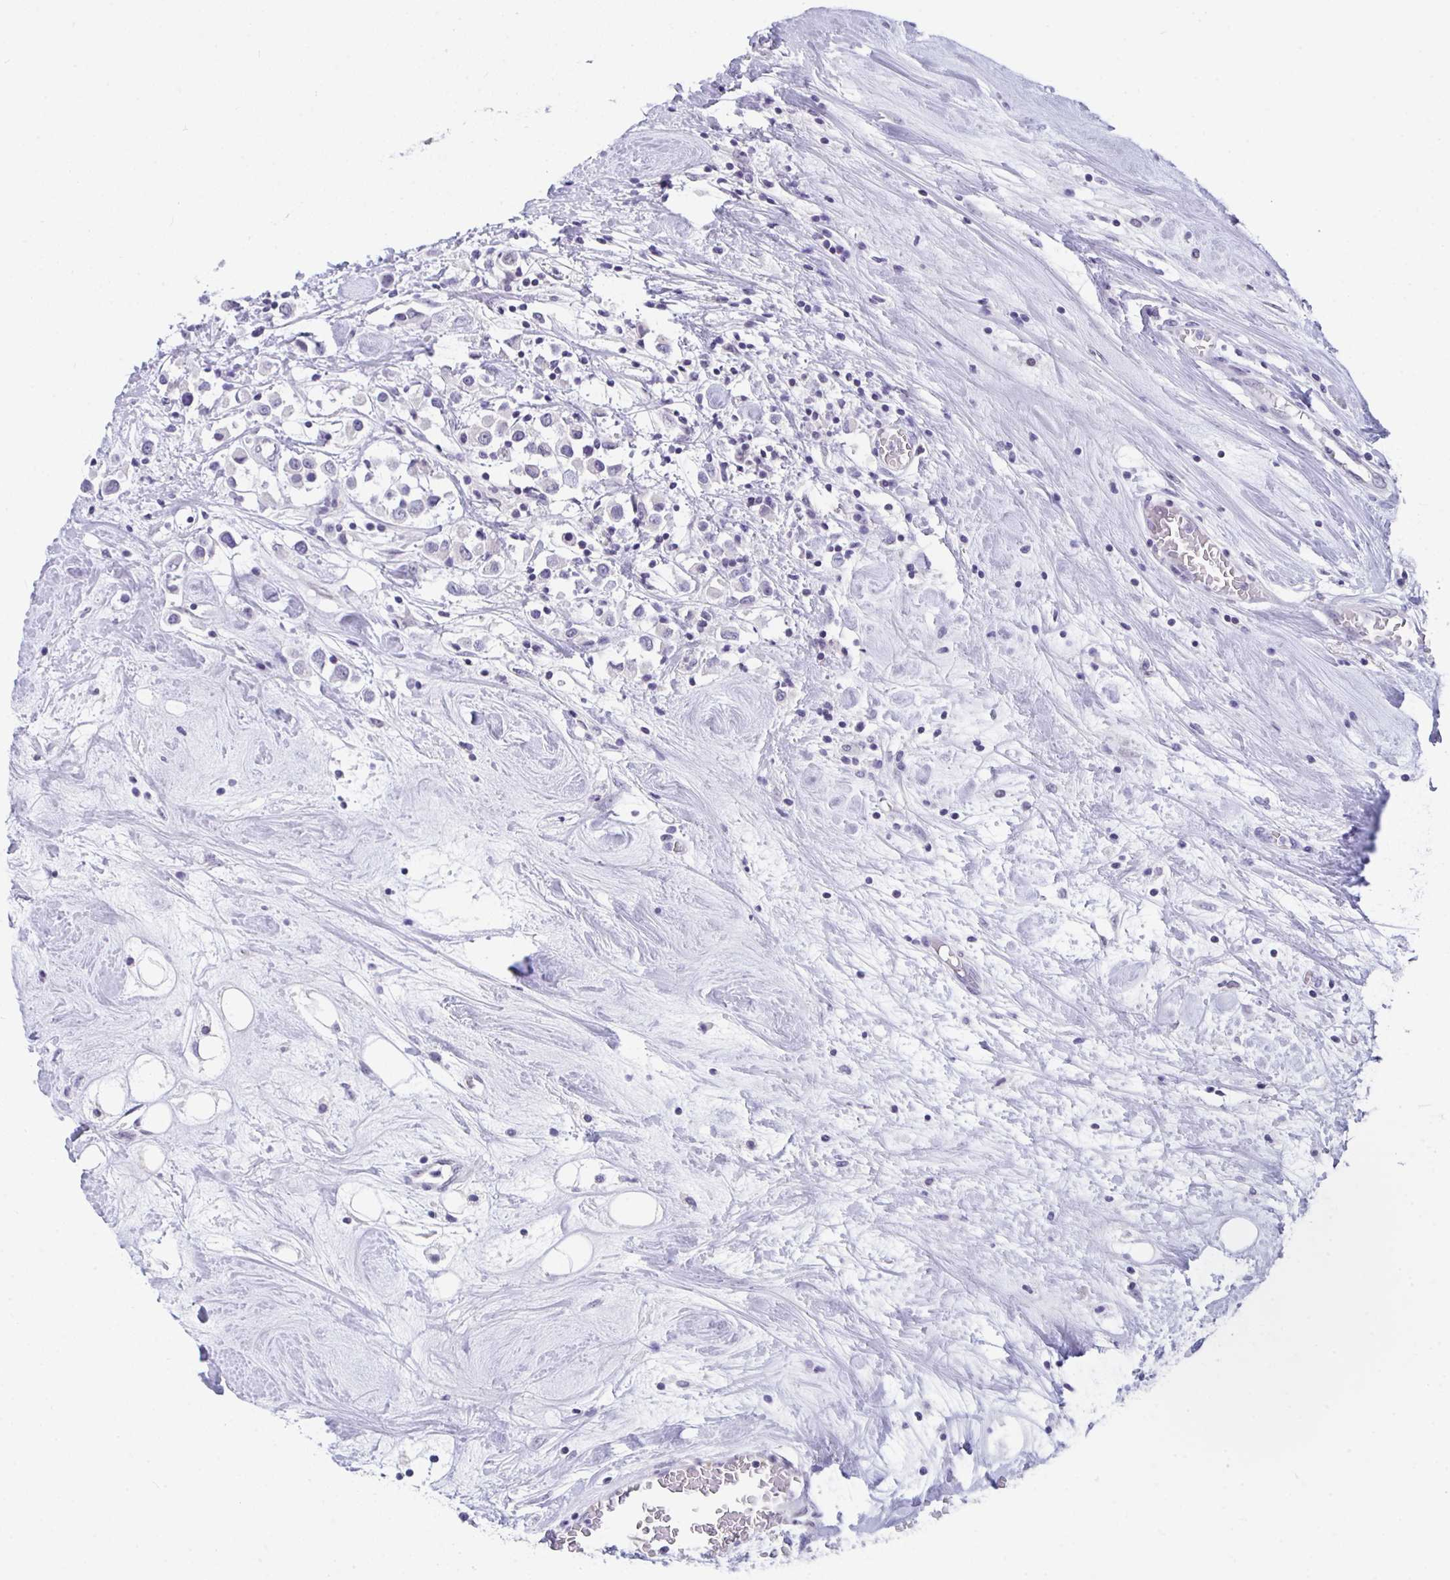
{"staining": {"intensity": "negative", "quantity": "none", "location": "none"}, "tissue": "breast cancer", "cell_type": "Tumor cells", "image_type": "cancer", "snomed": [{"axis": "morphology", "description": "Duct carcinoma"}, {"axis": "topography", "description": "Breast"}], "caption": "This is an immunohistochemistry (IHC) micrograph of infiltrating ductal carcinoma (breast). There is no staining in tumor cells.", "gene": "BMAL2", "patient": {"sex": "female", "age": 61}}